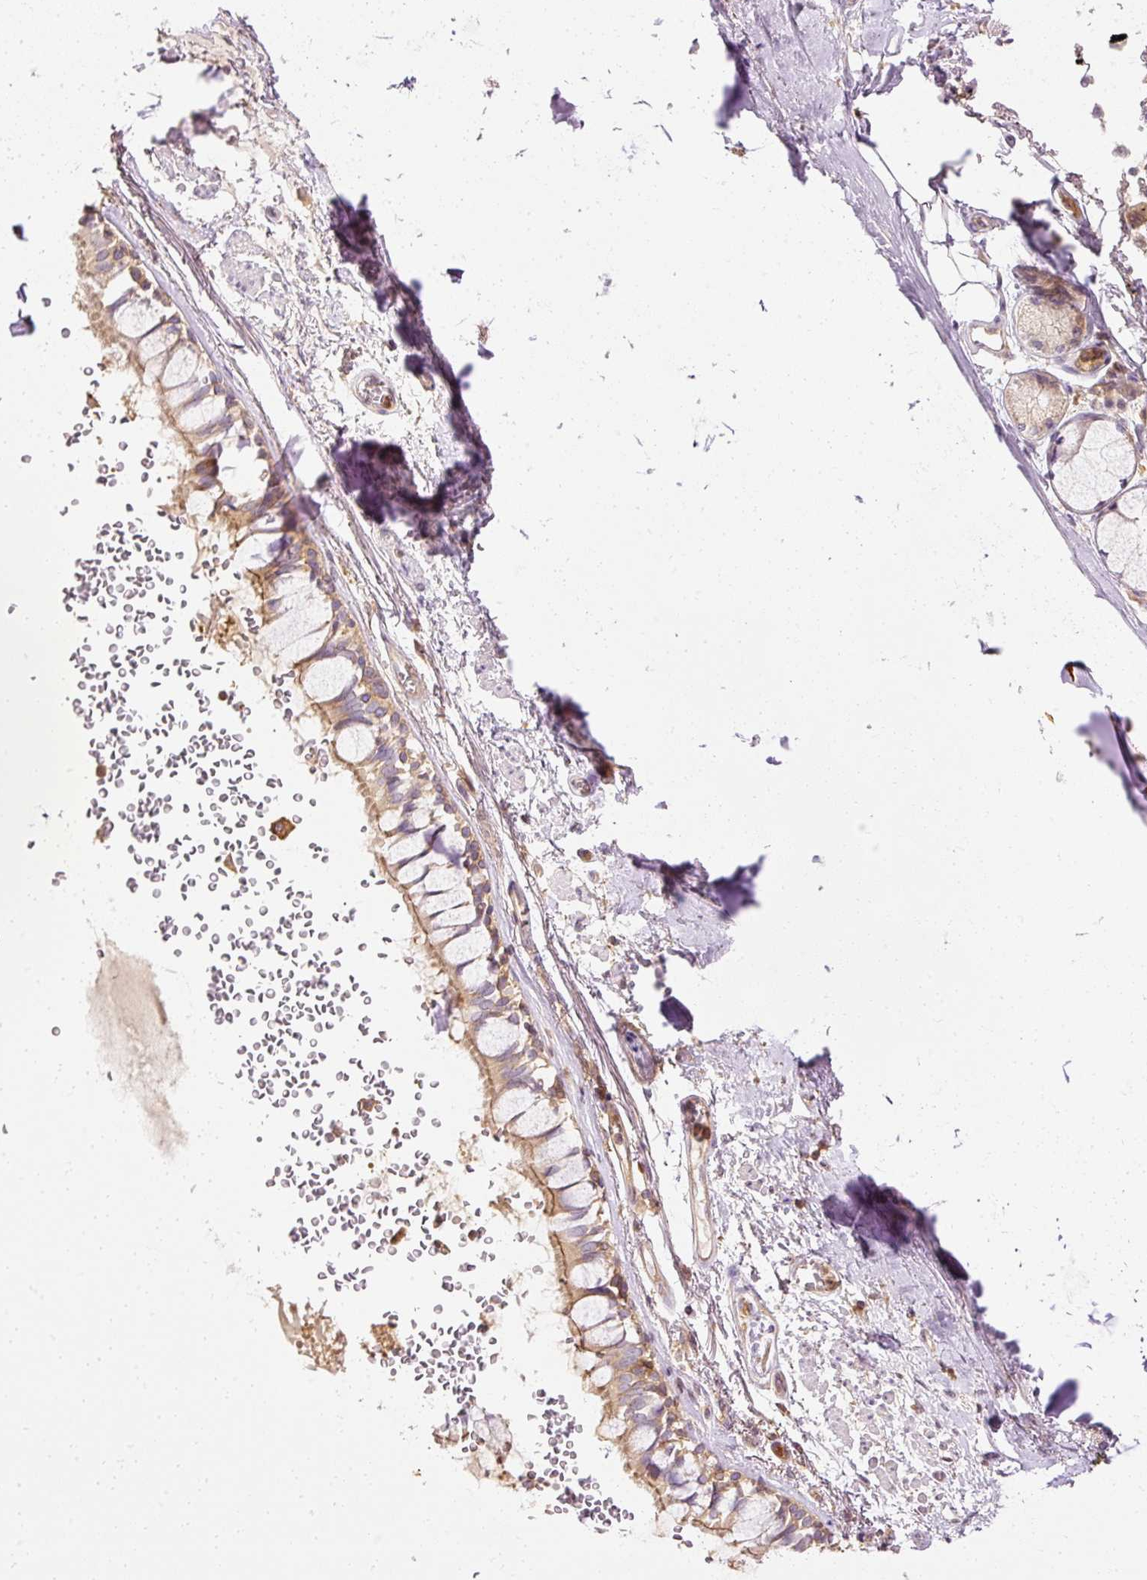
{"staining": {"intensity": "moderate", "quantity": ">75%", "location": "cytoplasmic/membranous"}, "tissue": "bronchus", "cell_type": "Respiratory epithelial cells", "image_type": "normal", "snomed": [{"axis": "morphology", "description": "Normal tissue, NOS"}, {"axis": "topography", "description": "Bronchus"}], "caption": "IHC micrograph of benign bronchus: human bronchus stained using immunohistochemistry (IHC) exhibits medium levels of moderate protein expression localized specifically in the cytoplasmic/membranous of respiratory epithelial cells, appearing as a cytoplasmic/membranous brown color.", "gene": "ARMH3", "patient": {"sex": "male", "age": 70}}